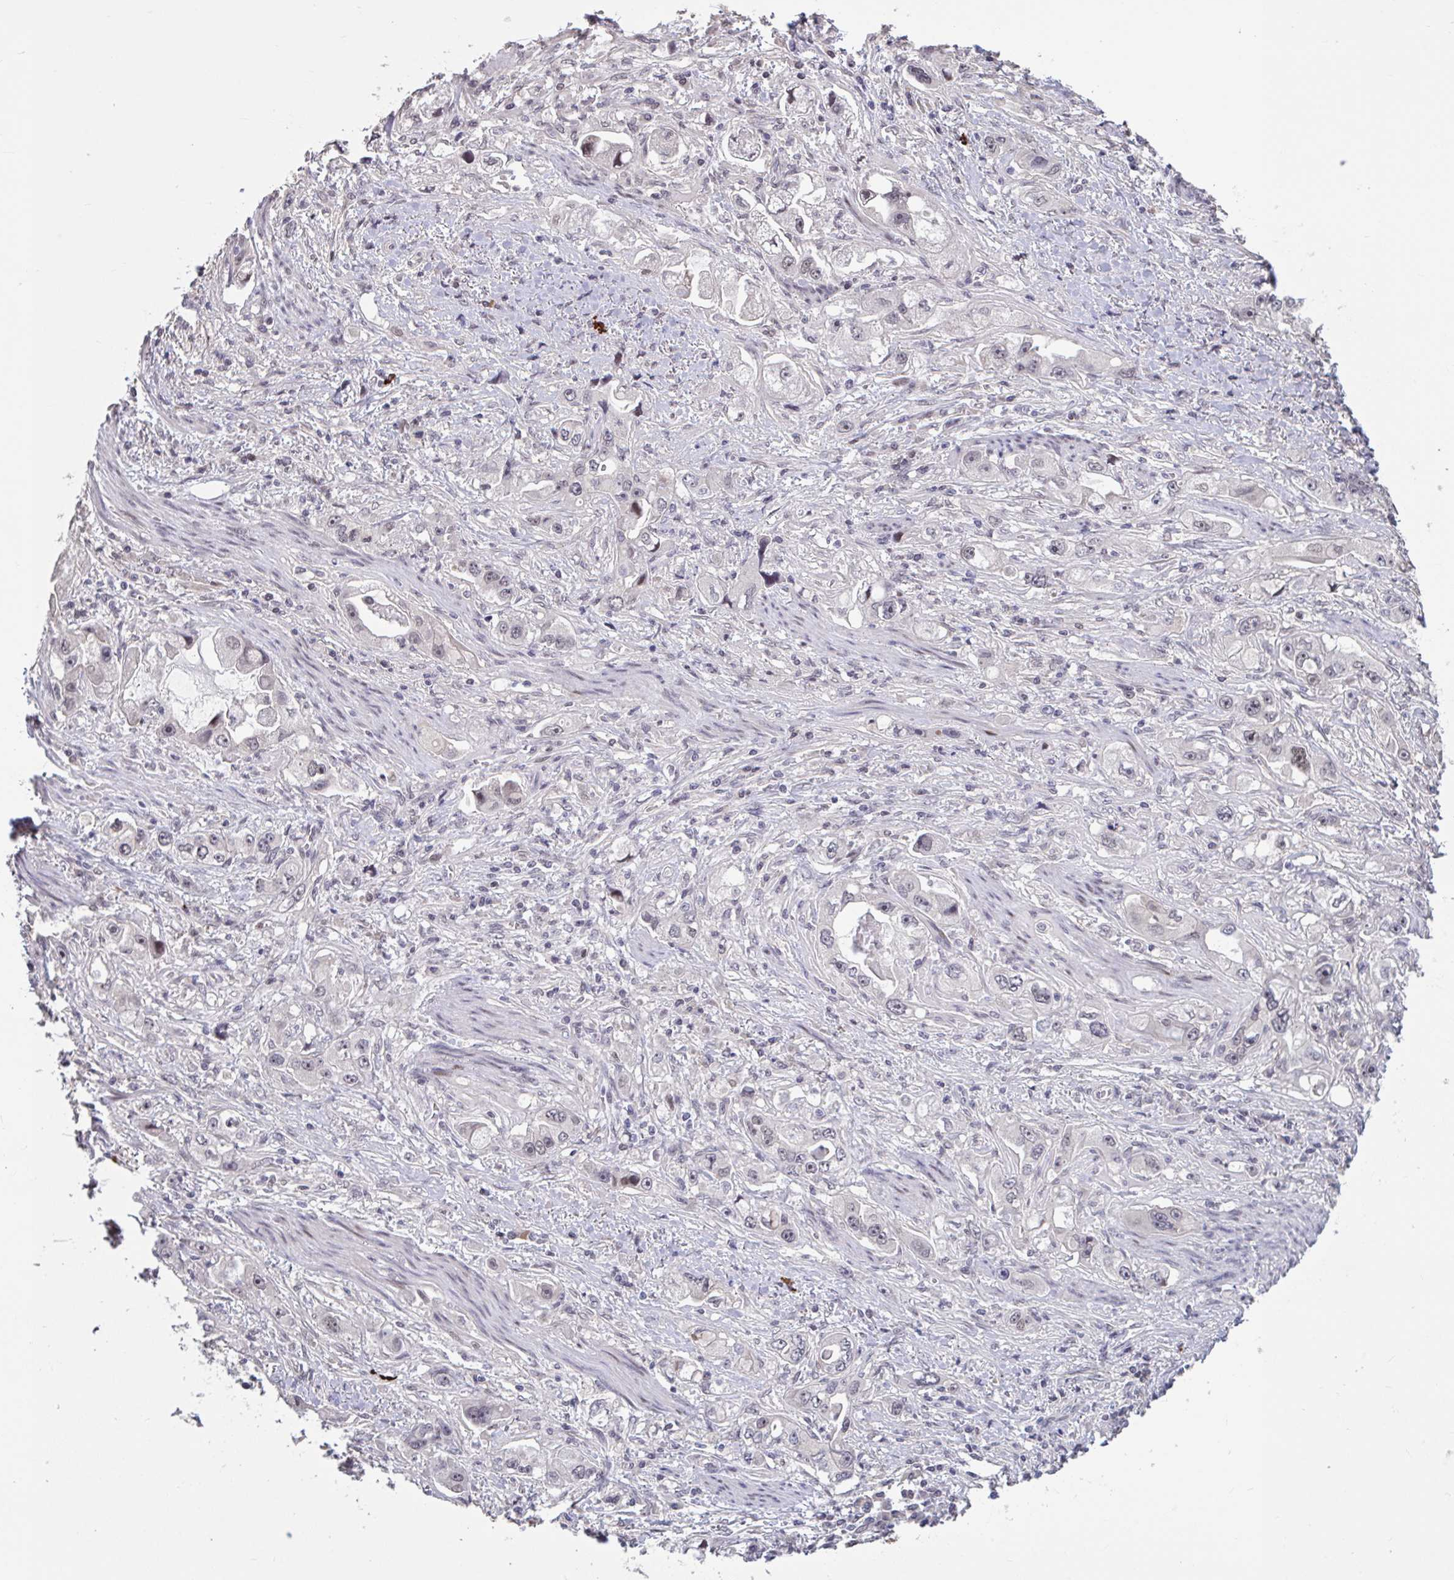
{"staining": {"intensity": "negative", "quantity": "none", "location": "none"}, "tissue": "stomach cancer", "cell_type": "Tumor cells", "image_type": "cancer", "snomed": [{"axis": "morphology", "description": "Adenocarcinoma, NOS"}, {"axis": "topography", "description": "Stomach, lower"}], "caption": "There is no significant staining in tumor cells of stomach cancer.", "gene": "ZNF414", "patient": {"sex": "female", "age": 93}}